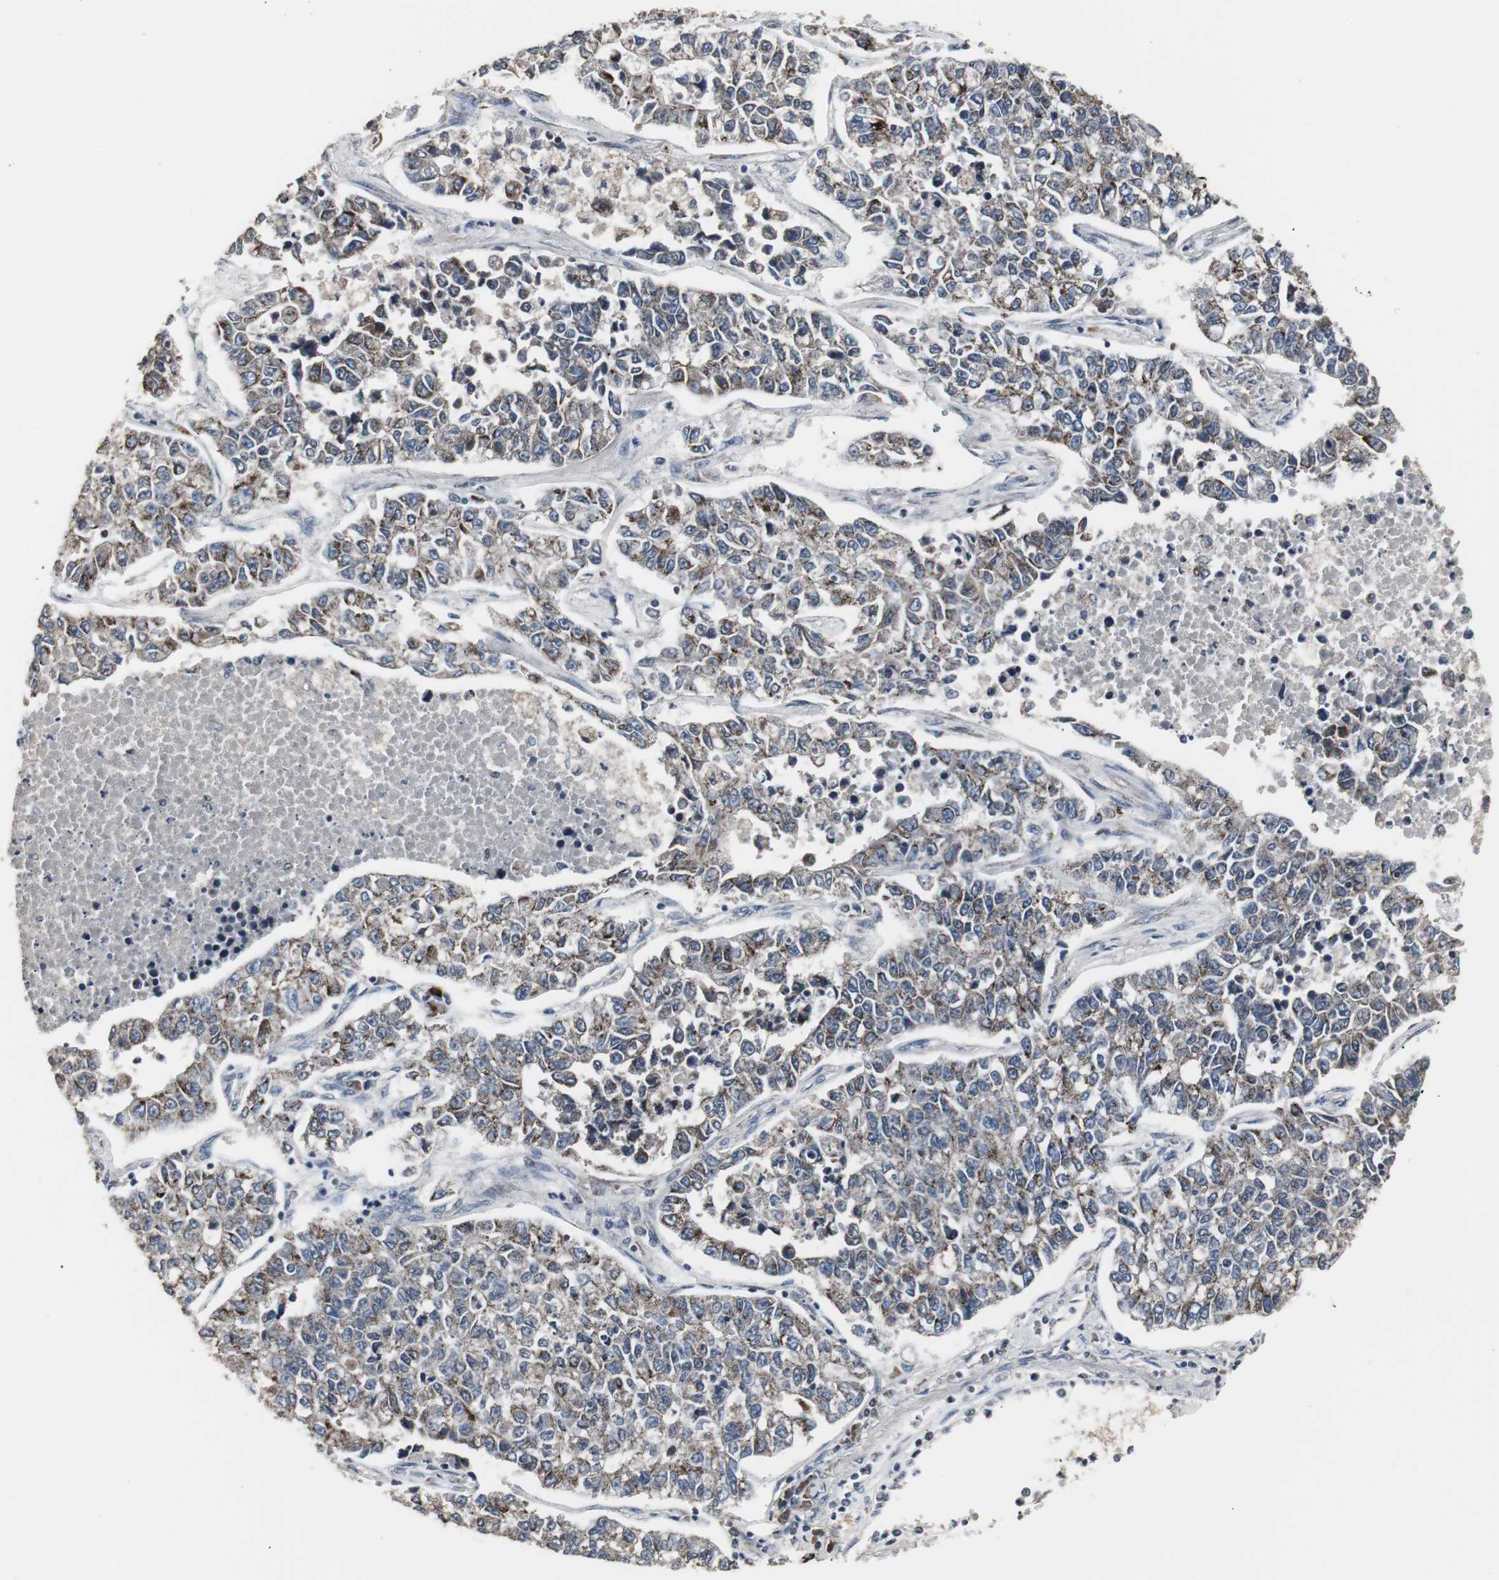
{"staining": {"intensity": "weak", "quantity": ">75%", "location": "cytoplasmic/membranous"}, "tissue": "lung cancer", "cell_type": "Tumor cells", "image_type": "cancer", "snomed": [{"axis": "morphology", "description": "Adenocarcinoma, NOS"}, {"axis": "topography", "description": "Lung"}], "caption": "About >75% of tumor cells in lung cancer (adenocarcinoma) exhibit weak cytoplasmic/membranous protein expression as visualized by brown immunohistochemical staining.", "gene": "ACAA1", "patient": {"sex": "male", "age": 49}}